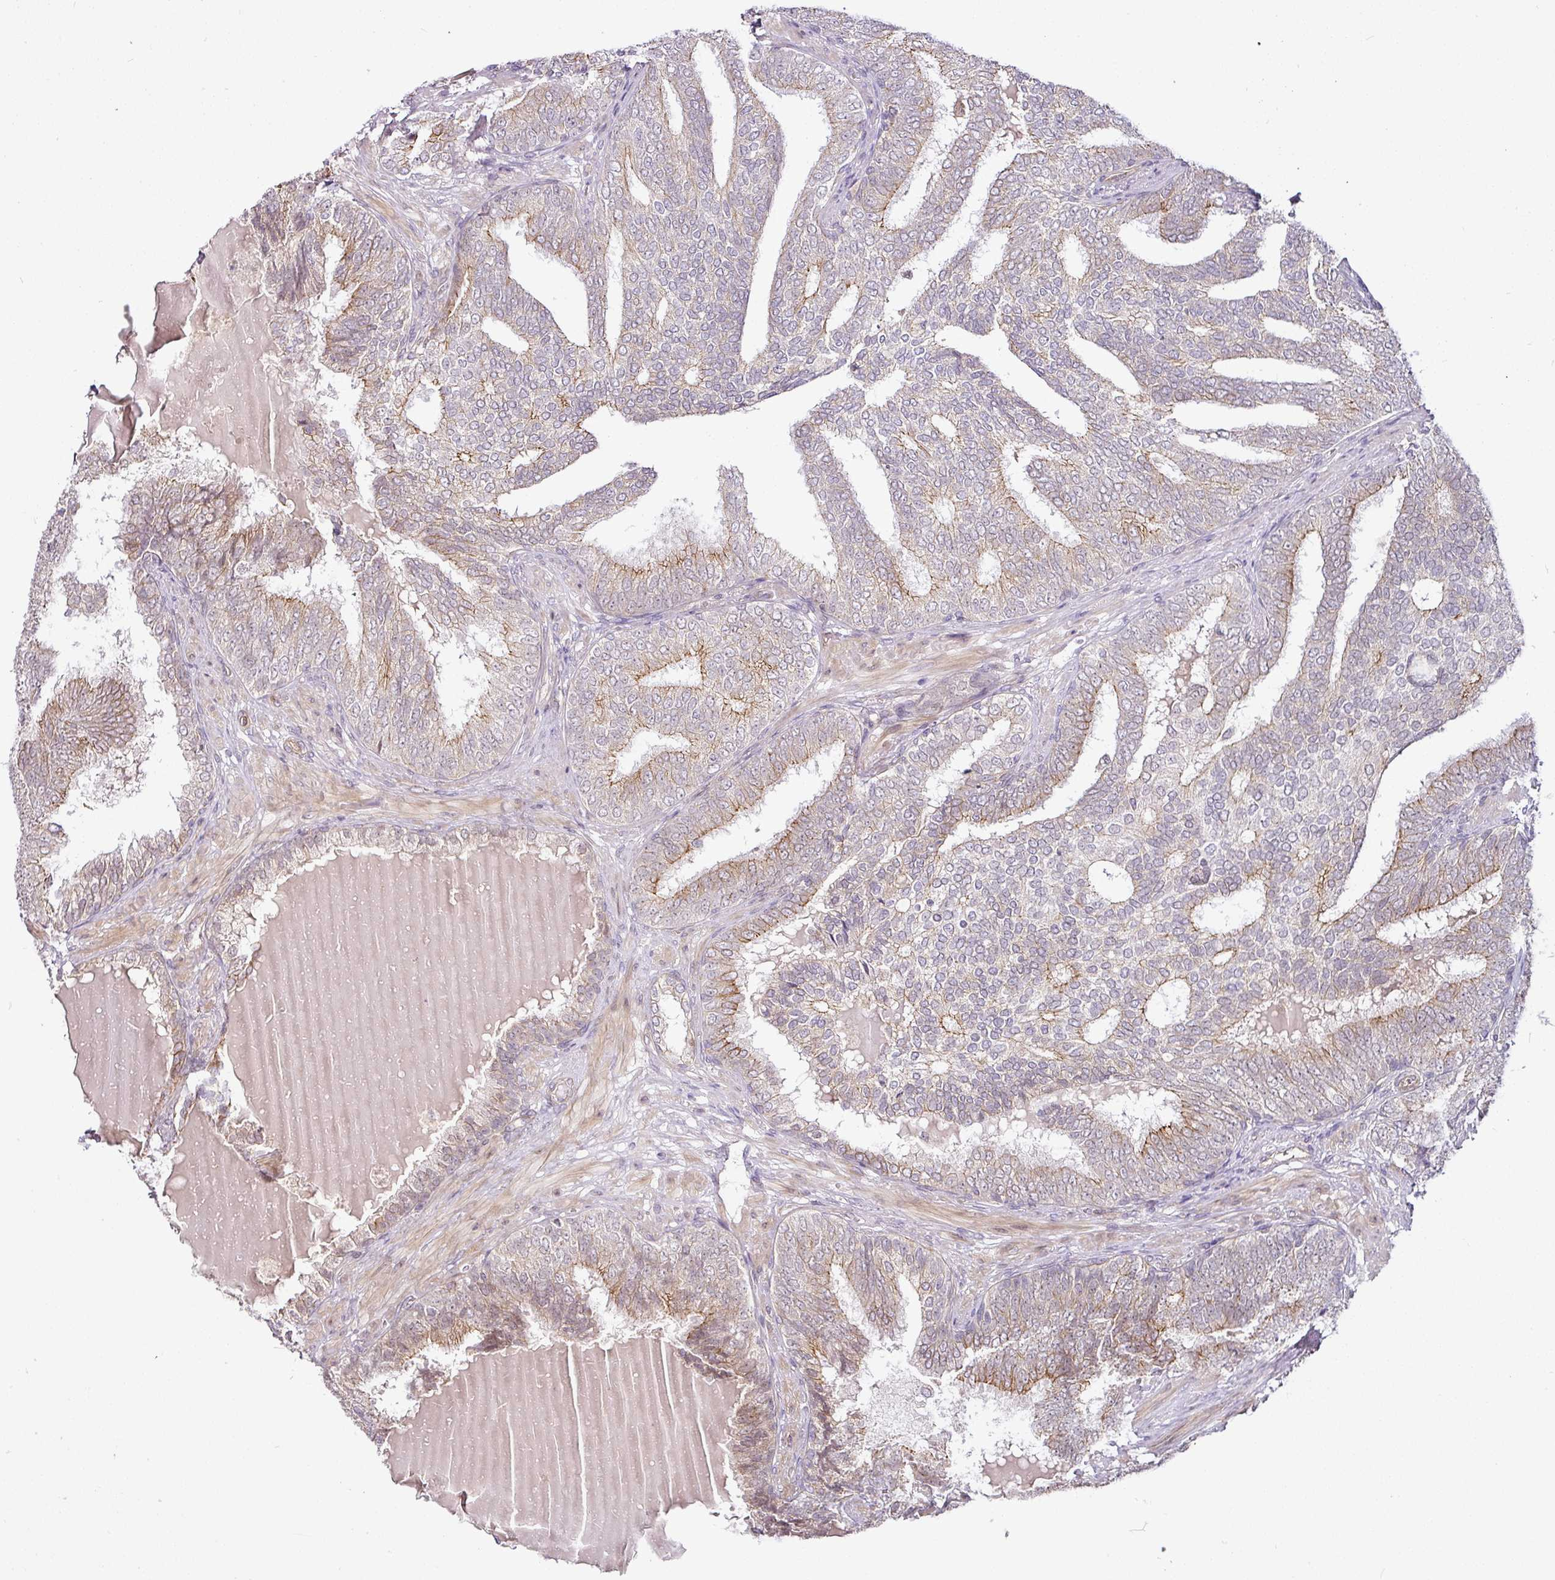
{"staining": {"intensity": "moderate", "quantity": "<25%", "location": "cytoplasmic/membranous,nuclear"}, "tissue": "prostate cancer", "cell_type": "Tumor cells", "image_type": "cancer", "snomed": [{"axis": "morphology", "description": "Adenocarcinoma, High grade"}, {"axis": "topography", "description": "Prostate"}], "caption": "Moderate cytoplasmic/membranous and nuclear protein positivity is identified in about <25% of tumor cells in prostate high-grade adenocarcinoma. (DAB (3,3'-diaminobenzidine) IHC, brown staining for protein, blue staining for nuclei).", "gene": "DCAF13", "patient": {"sex": "male", "age": 72}}